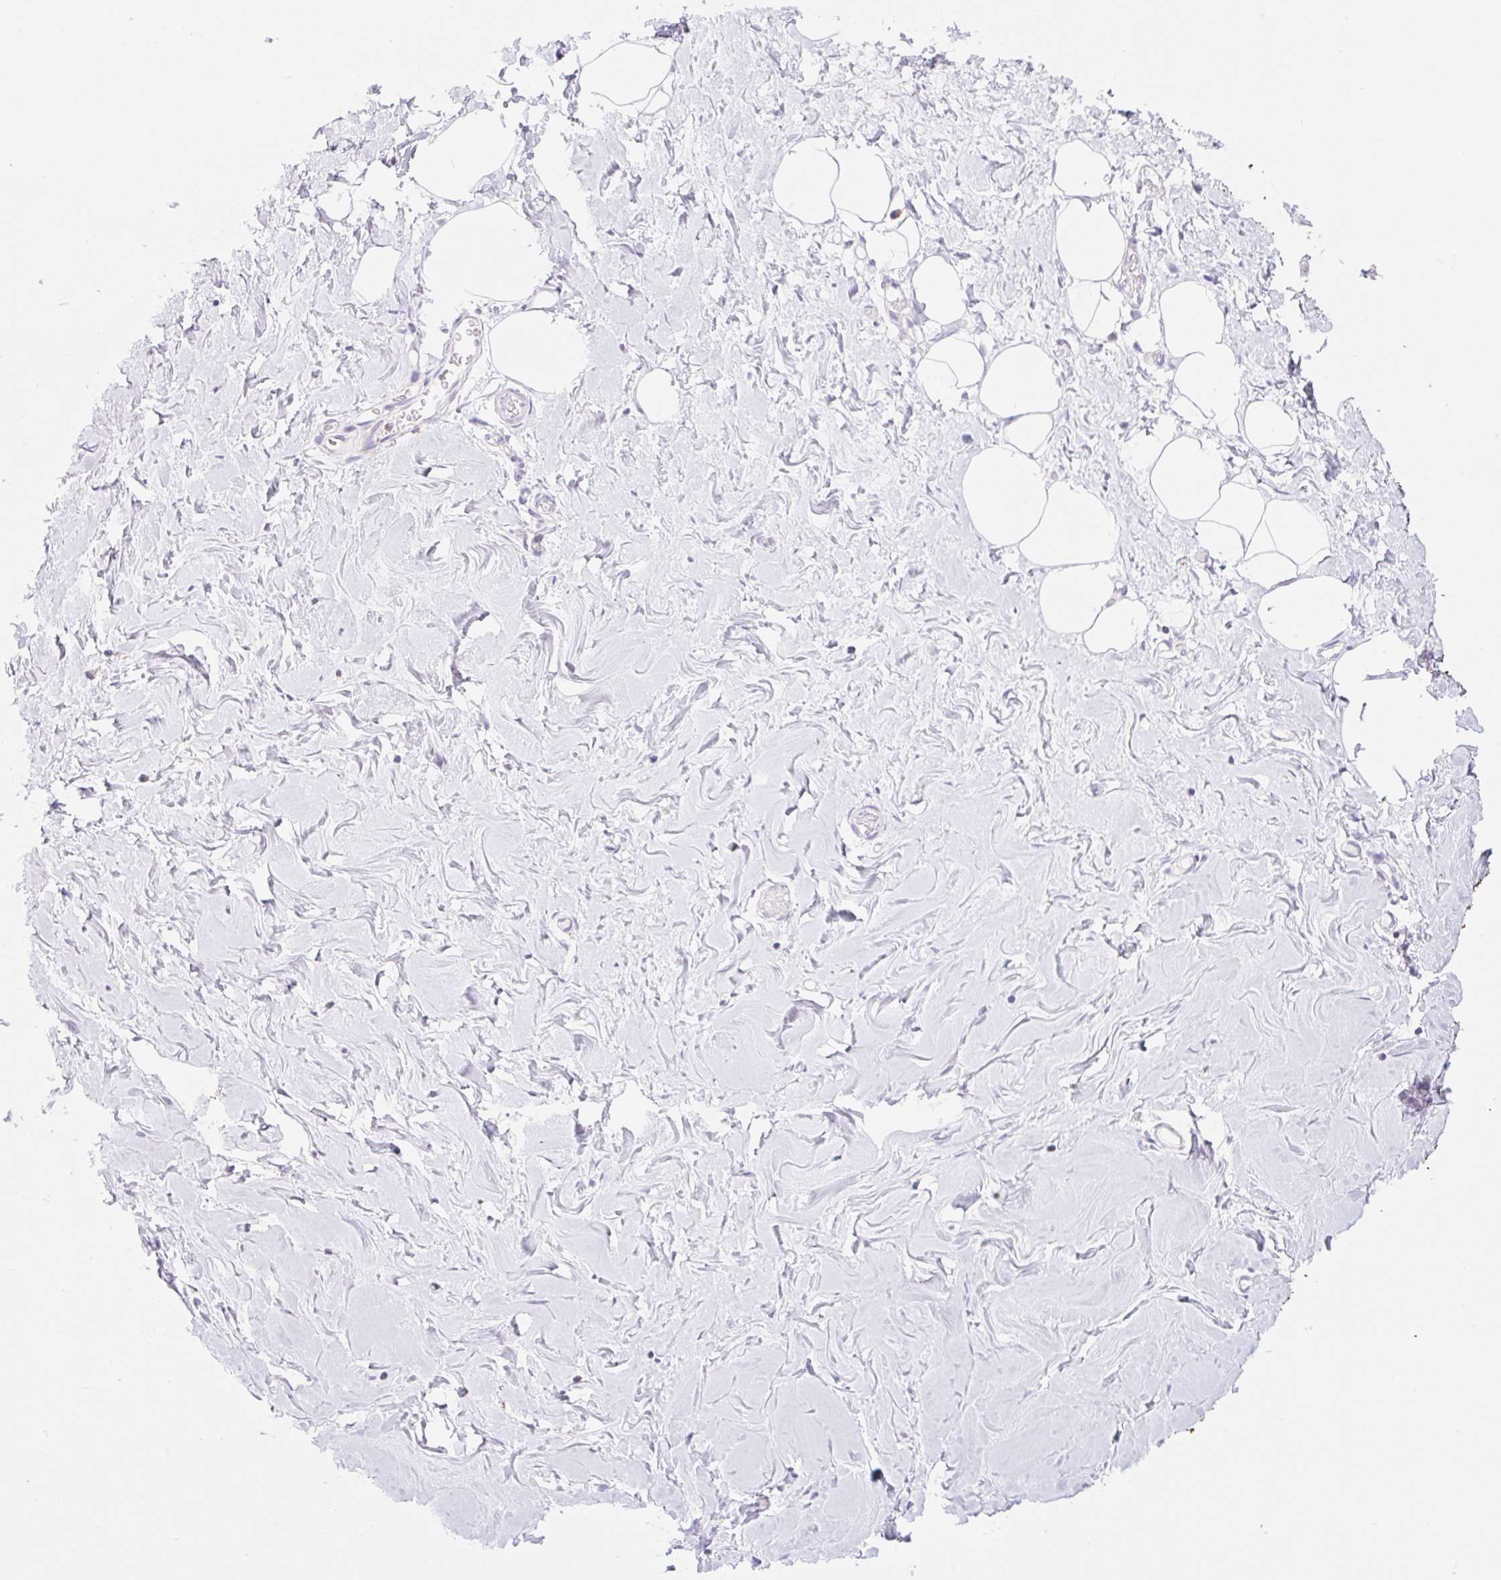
{"staining": {"intensity": "negative", "quantity": "none", "location": "none"}, "tissue": "breast", "cell_type": "Adipocytes", "image_type": "normal", "snomed": [{"axis": "morphology", "description": "Normal tissue, NOS"}, {"axis": "topography", "description": "Breast"}], "caption": "Immunohistochemical staining of benign breast demonstrates no significant staining in adipocytes.", "gene": "FOCAD", "patient": {"sex": "female", "age": 27}}